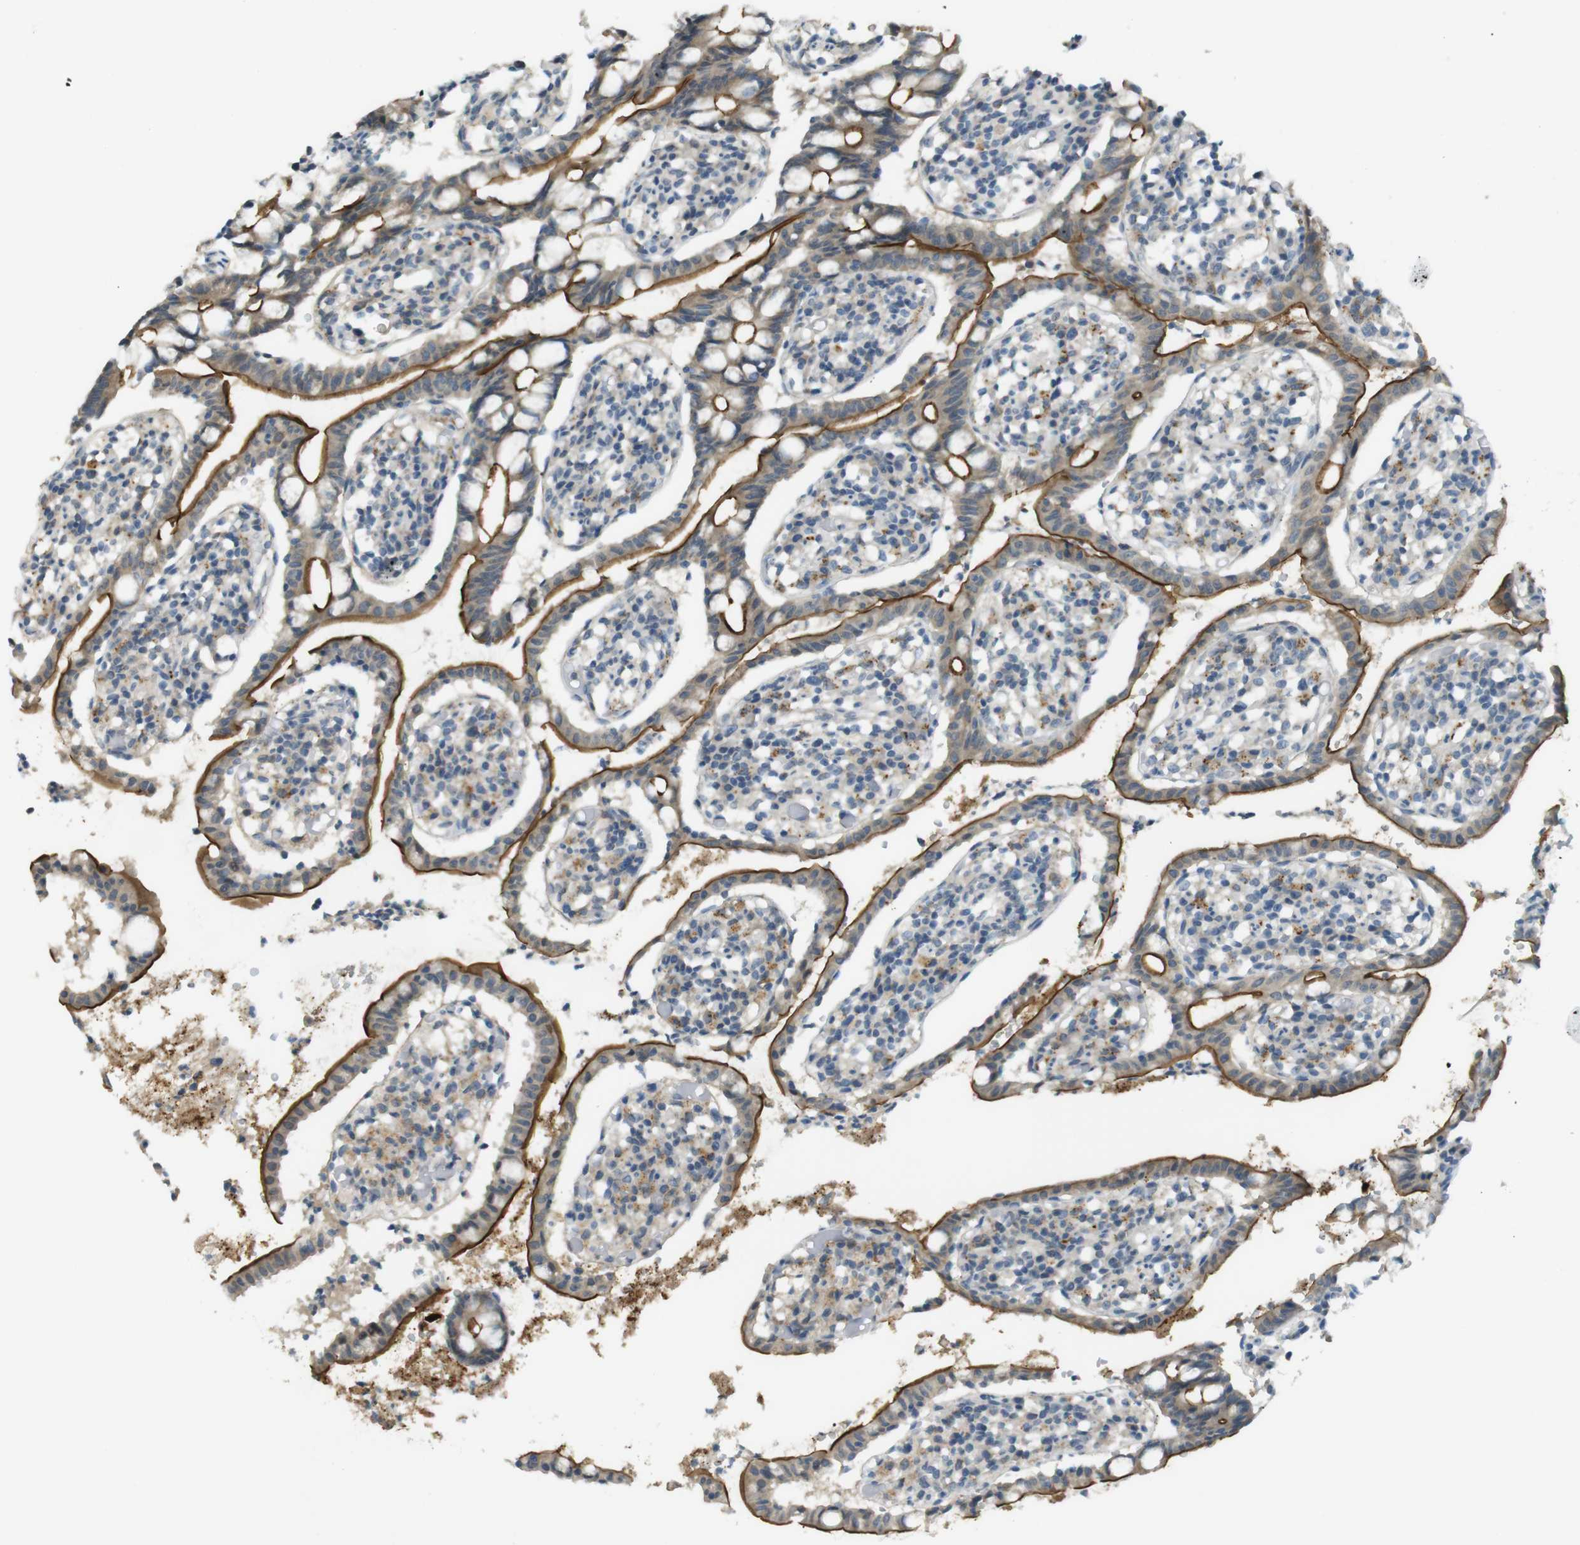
{"staining": {"intensity": "moderate", "quantity": ">75%", "location": "cytoplasmic/membranous"}, "tissue": "small intestine", "cell_type": "Glandular cells", "image_type": "normal", "snomed": [{"axis": "morphology", "description": "Normal tissue, NOS"}, {"axis": "morphology", "description": "Cystadenocarcinoma, serous, Metastatic site"}, {"axis": "topography", "description": "Small intestine"}], "caption": "Glandular cells reveal medium levels of moderate cytoplasmic/membranous expression in approximately >75% of cells in normal human small intestine.", "gene": "UGT8", "patient": {"sex": "female", "age": 61}}